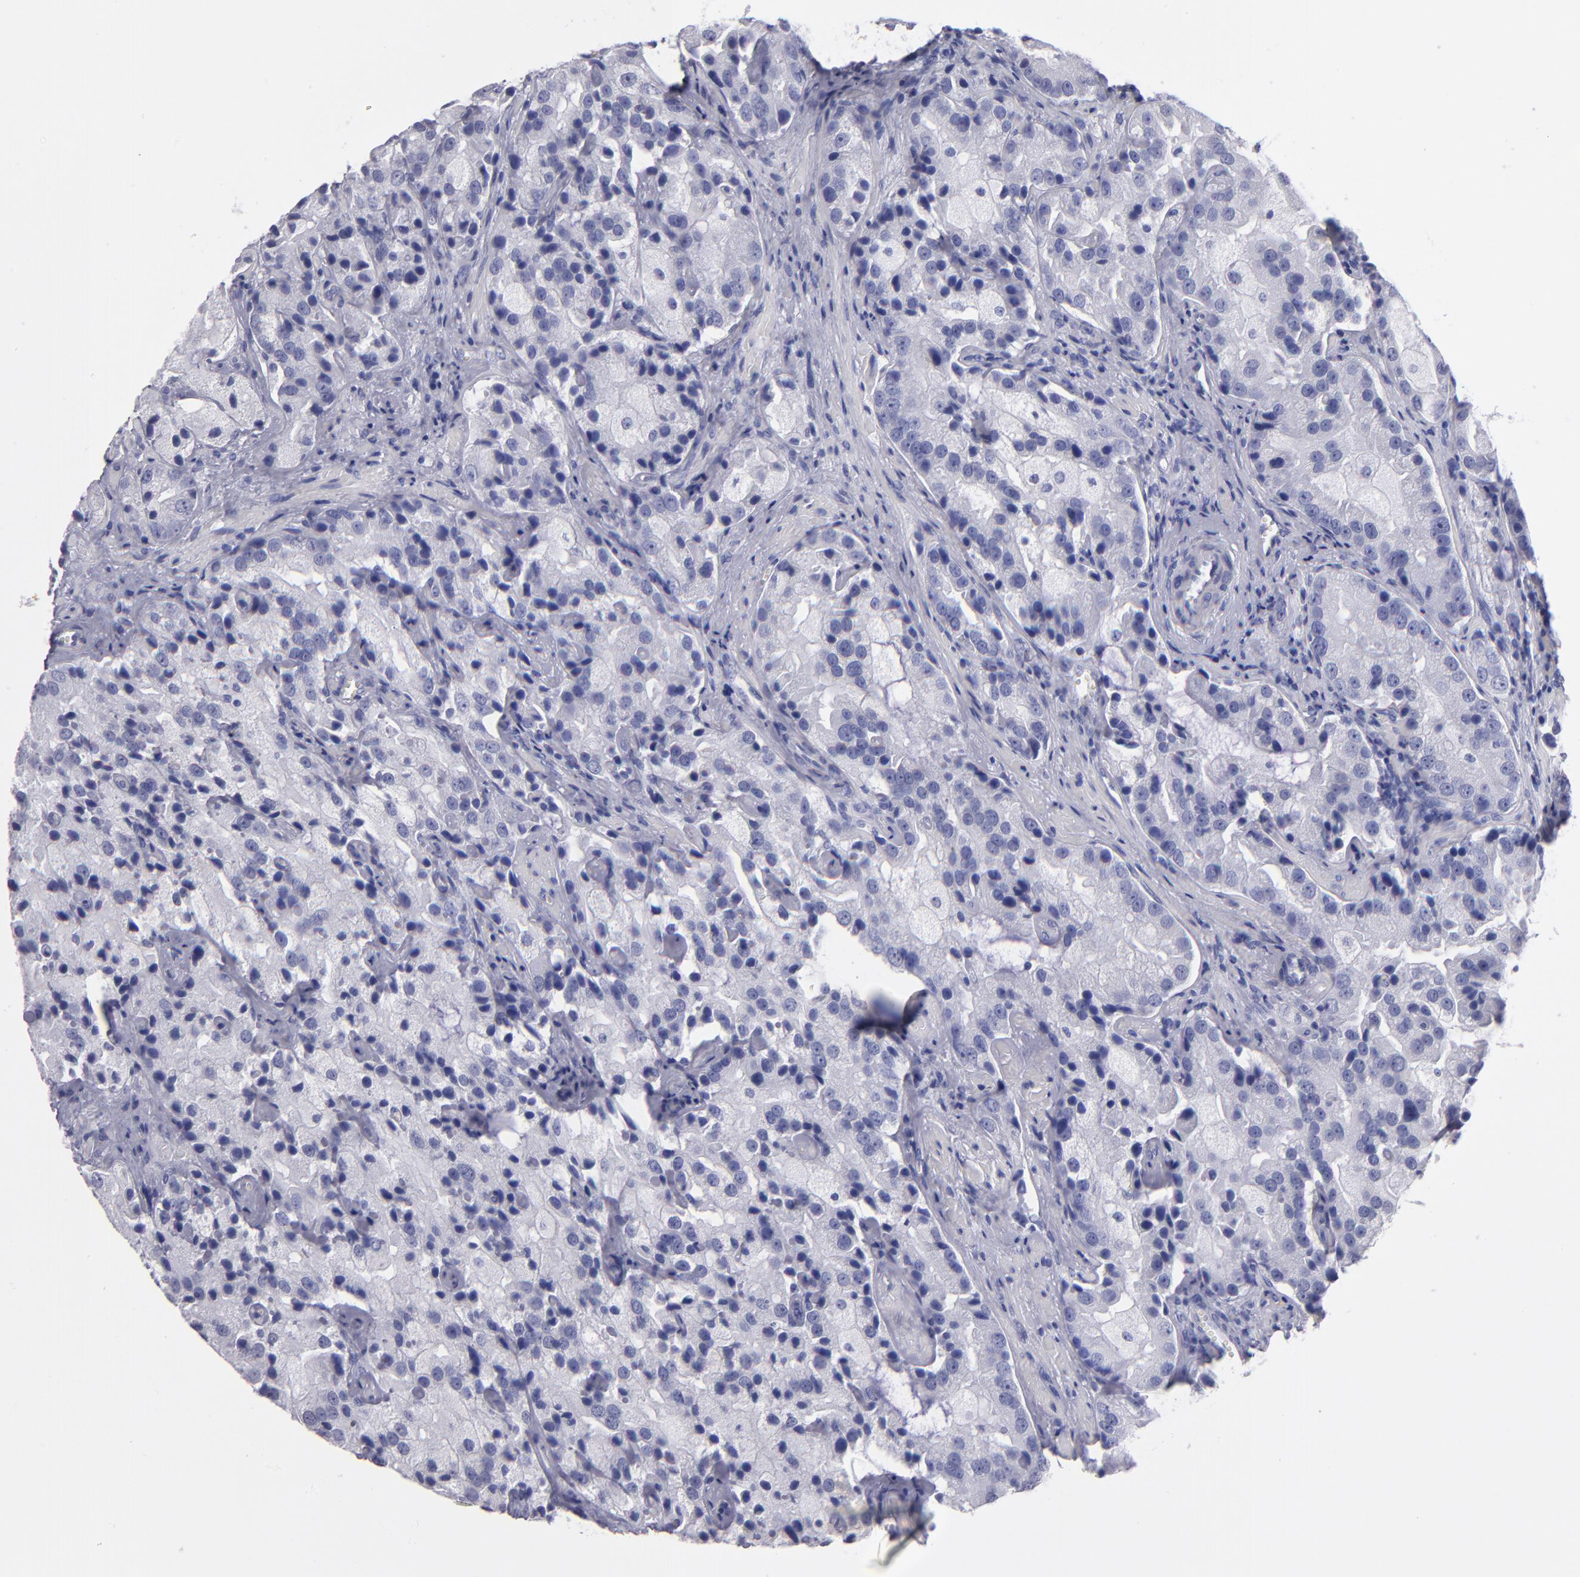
{"staining": {"intensity": "negative", "quantity": "none", "location": "none"}, "tissue": "prostate cancer", "cell_type": "Tumor cells", "image_type": "cancer", "snomed": [{"axis": "morphology", "description": "Adenocarcinoma, High grade"}, {"axis": "topography", "description": "Prostate"}], "caption": "Histopathology image shows no protein positivity in tumor cells of high-grade adenocarcinoma (prostate) tissue. (DAB (3,3'-diaminobenzidine) IHC with hematoxylin counter stain).", "gene": "MB", "patient": {"sex": "male", "age": 70}}